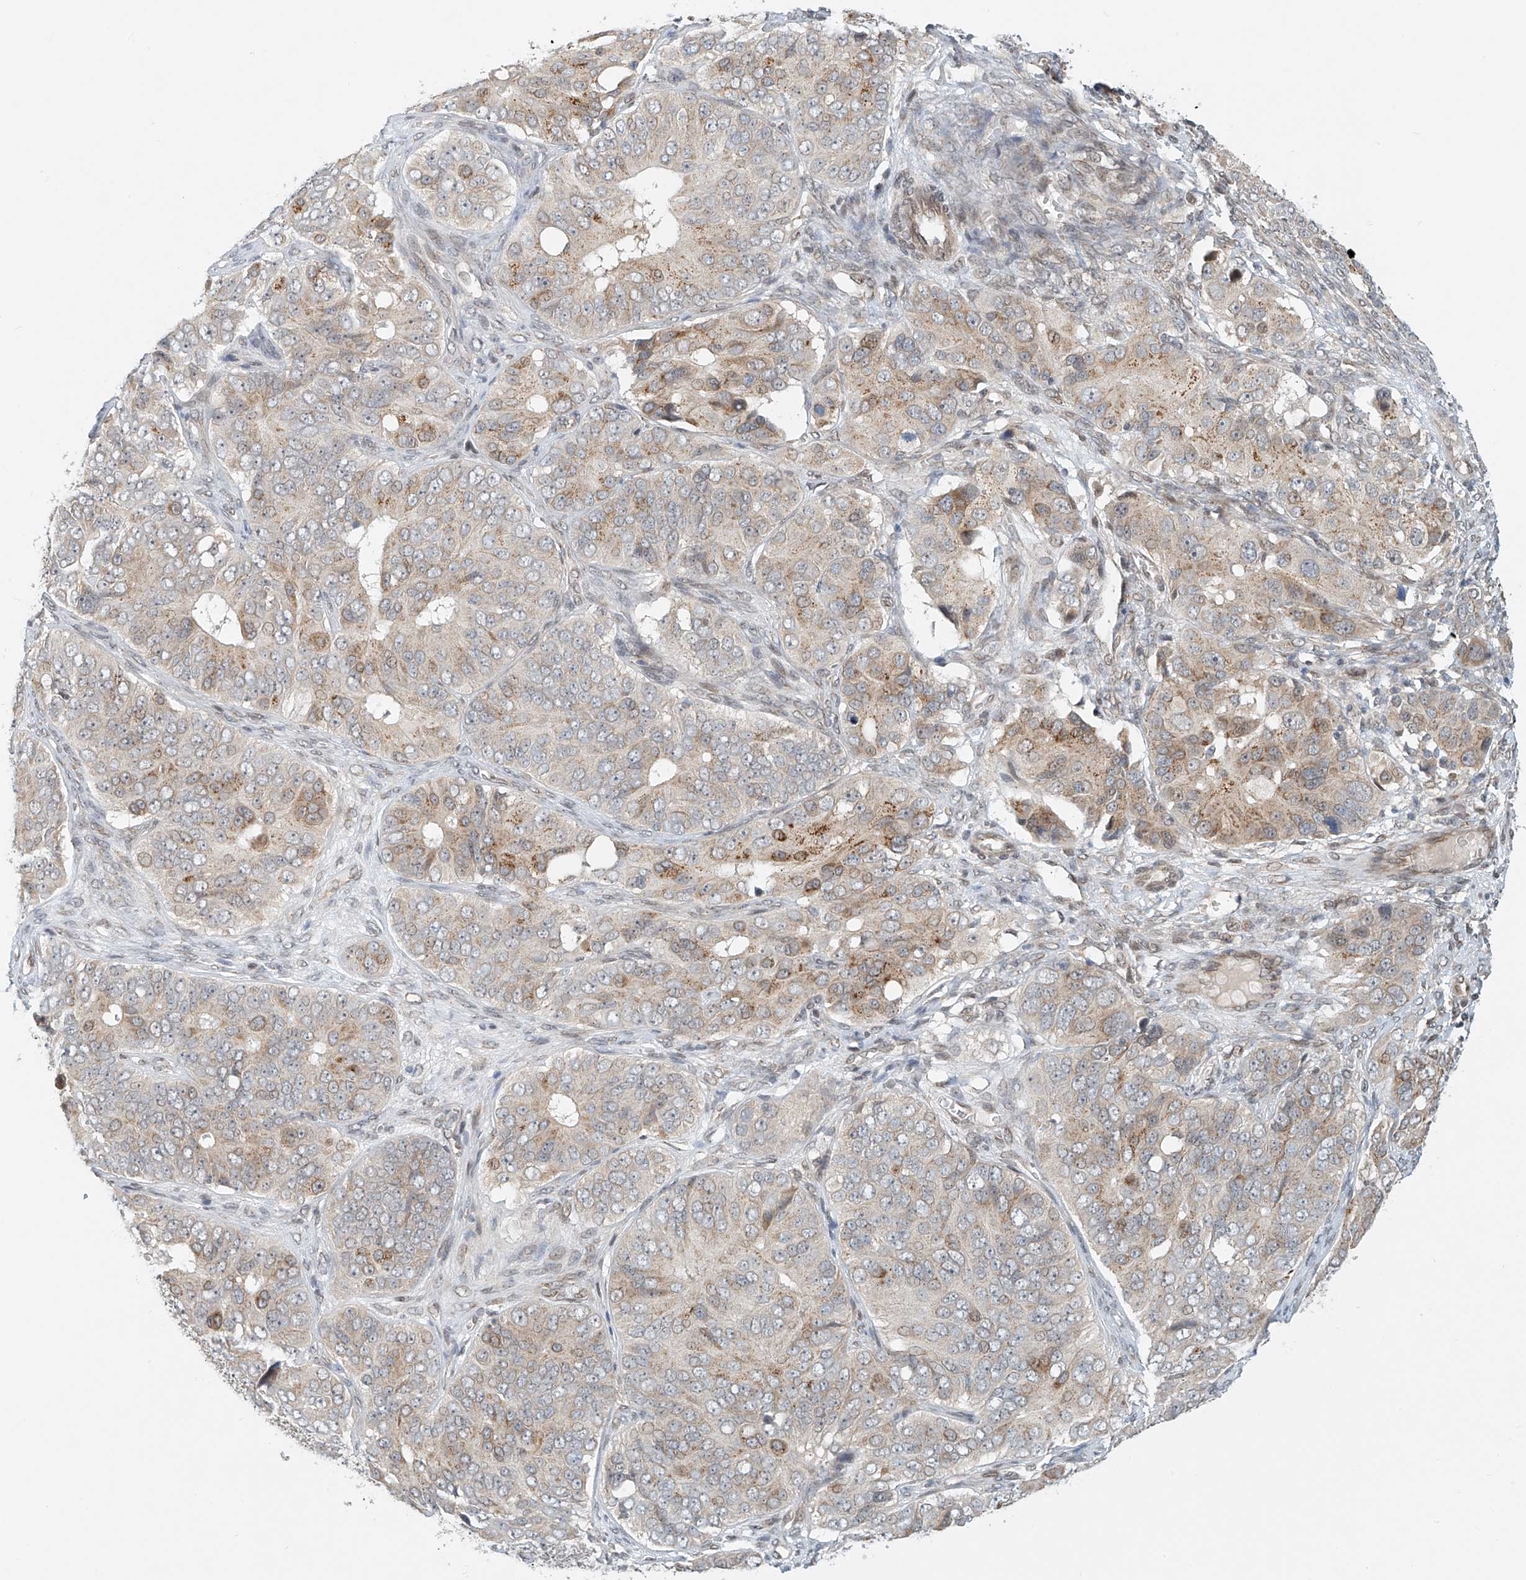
{"staining": {"intensity": "weak", "quantity": "<25%", "location": "cytoplasmic/membranous"}, "tissue": "ovarian cancer", "cell_type": "Tumor cells", "image_type": "cancer", "snomed": [{"axis": "morphology", "description": "Carcinoma, endometroid"}, {"axis": "topography", "description": "Ovary"}], "caption": "There is no significant staining in tumor cells of ovarian endometroid carcinoma.", "gene": "STARD9", "patient": {"sex": "female", "age": 51}}